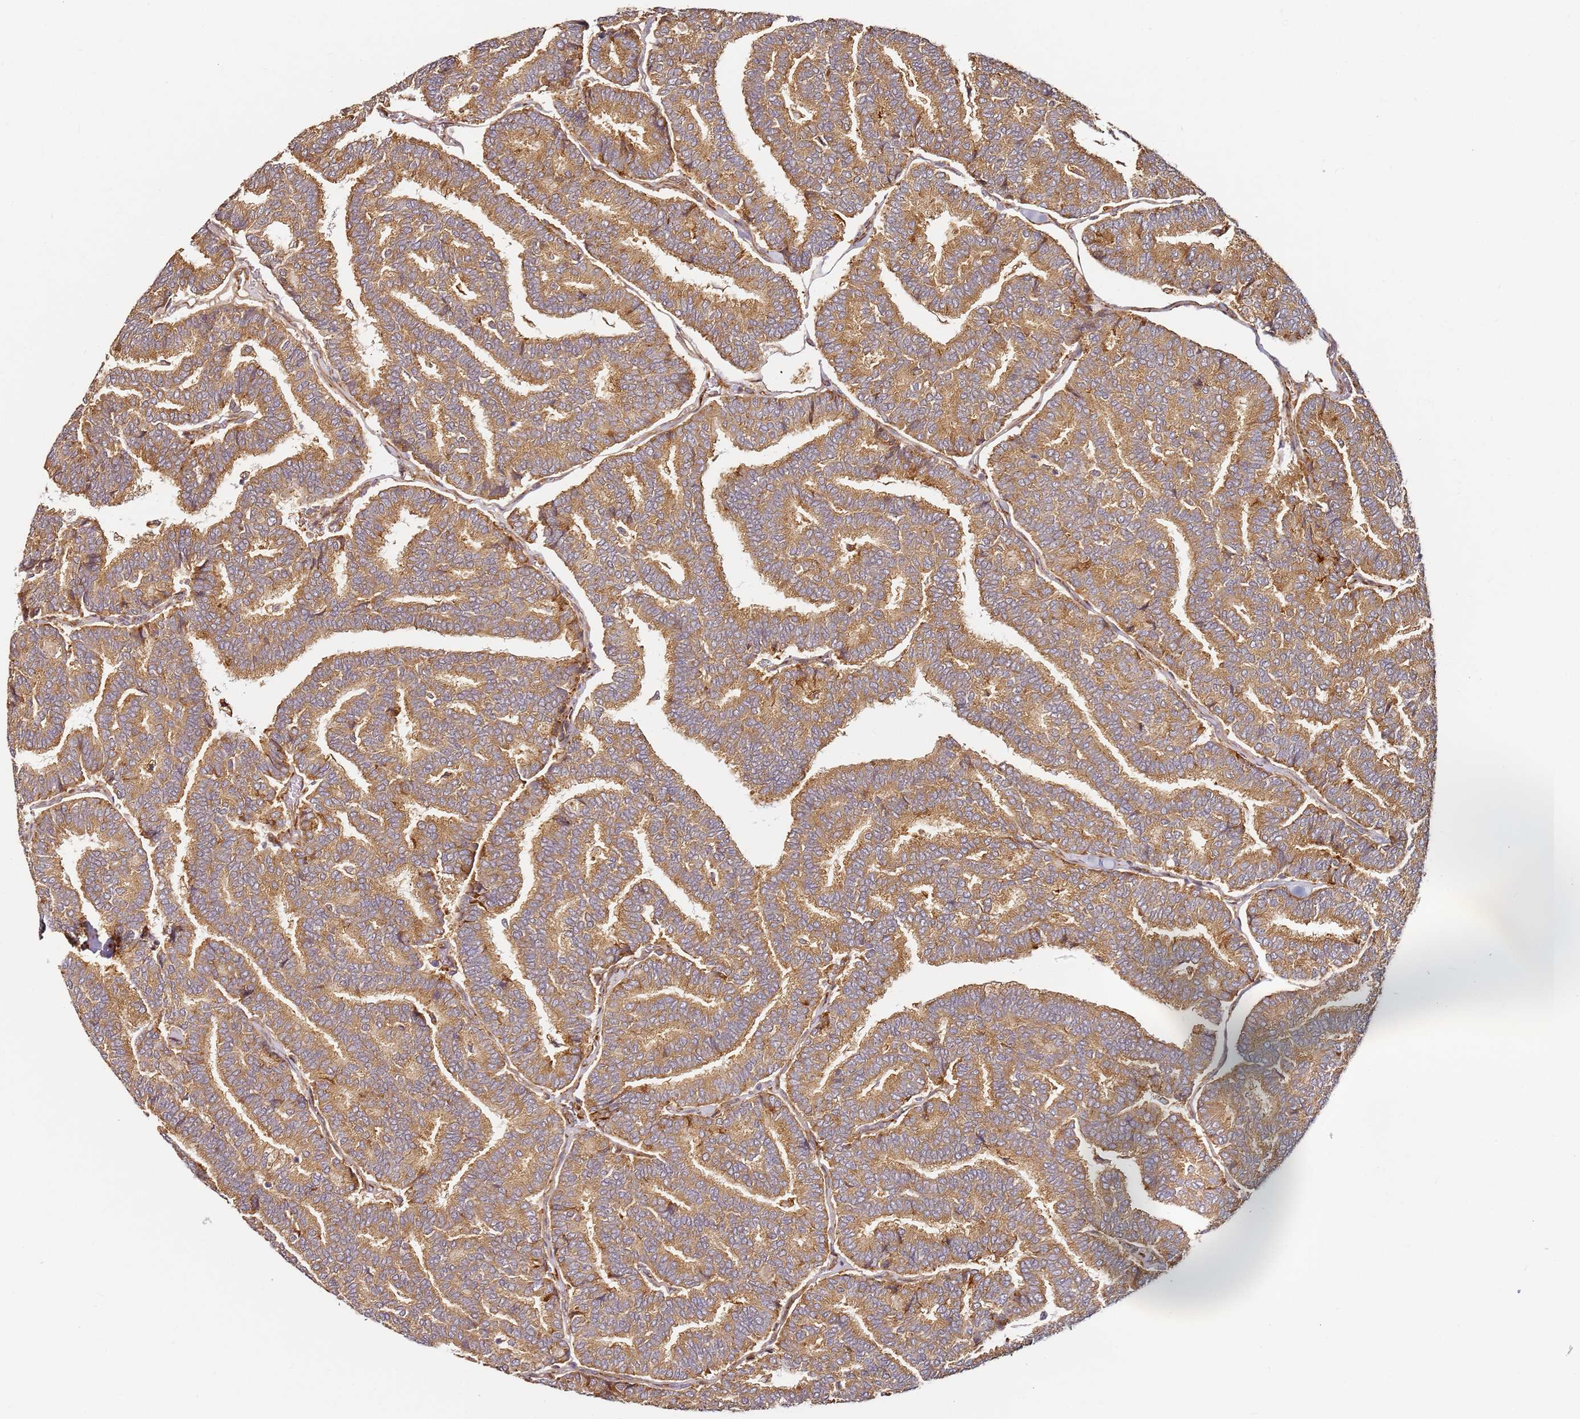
{"staining": {"intensity": "moderate", "quantity": ">75%", "location": "cytoplasmic/membranous"}, "tissue": "thyroid cancer", "cell_type": "Tumor cells", "image_type": "cancer", "snomed": [{"axis": "morphology", "description": "Papillary adenocarcinoma, NOS"}, {"axis": "topography", "description": "Thyroid gland"}], "caption": "Tumor cells demonstrate medium levels of moderate cytoplasmic/membranous expression in approximately >75% of cells in thyroid cancer (papillary adenocarcinoma). (Brightfield microscopy of DAB IHC at high magnification).", "gene": "RPS3A", "patient": {"sex": "female", "age": 35}}